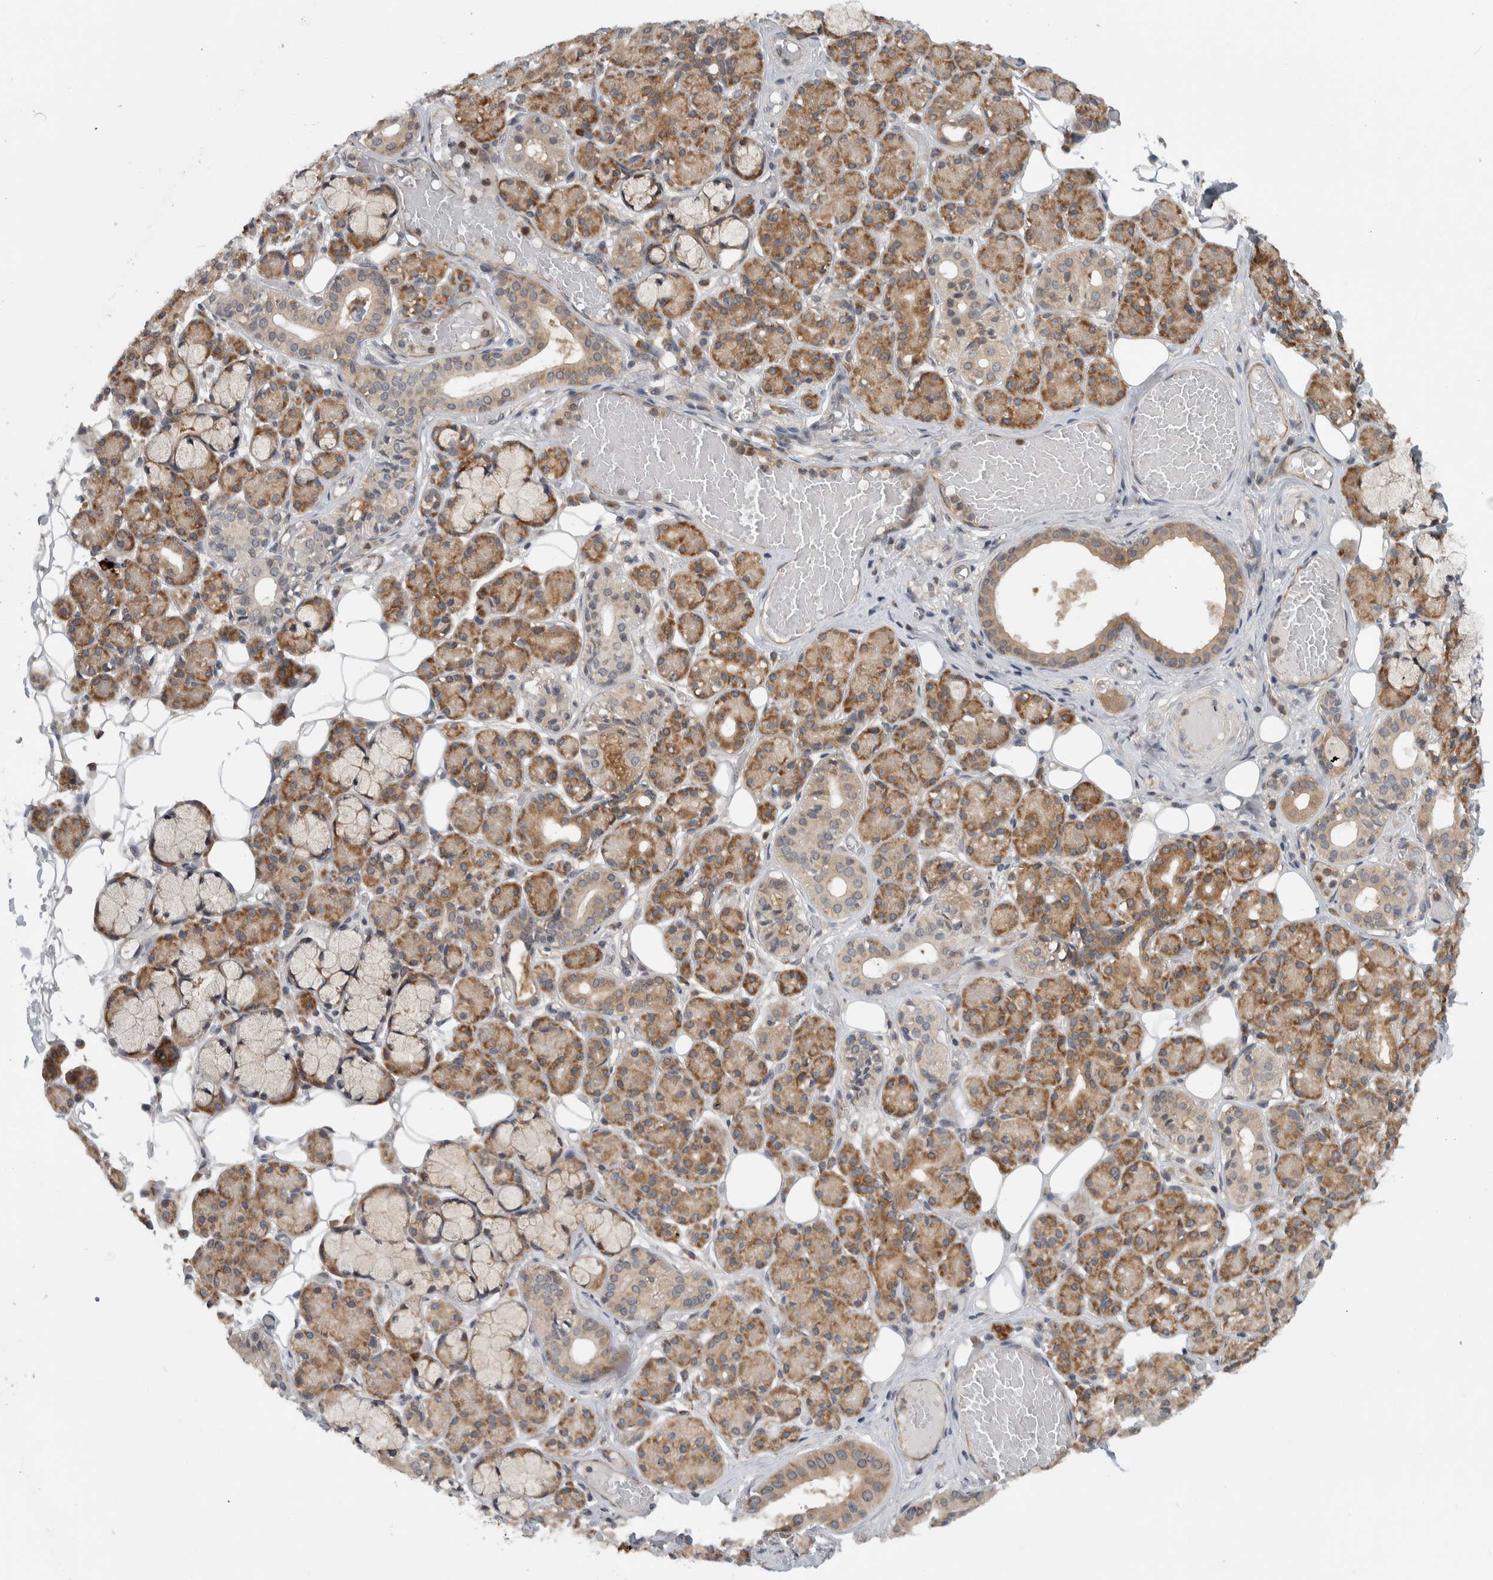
{"staining": {"intensity": "moderate", "quantity": "25%-75%", "location": "cytoplasmic/membranous"}, "tissue": "salivary gland", "cell_type": "Glandular cells", "image_type": "normal", "snomed": [{"axis": "morphology", "description": "Normal tissue, NOS"}, {"axis": "topography", "description": "Salivary gland"}], "caption": "Brown immunohistochemical staining in benign salivary gland displays moderate cytoplasmic/membranous positivity in about 25%-75% of glandular cells.", "gene": "CCDC43", "patient": {"sex": "male", "age": 63}}